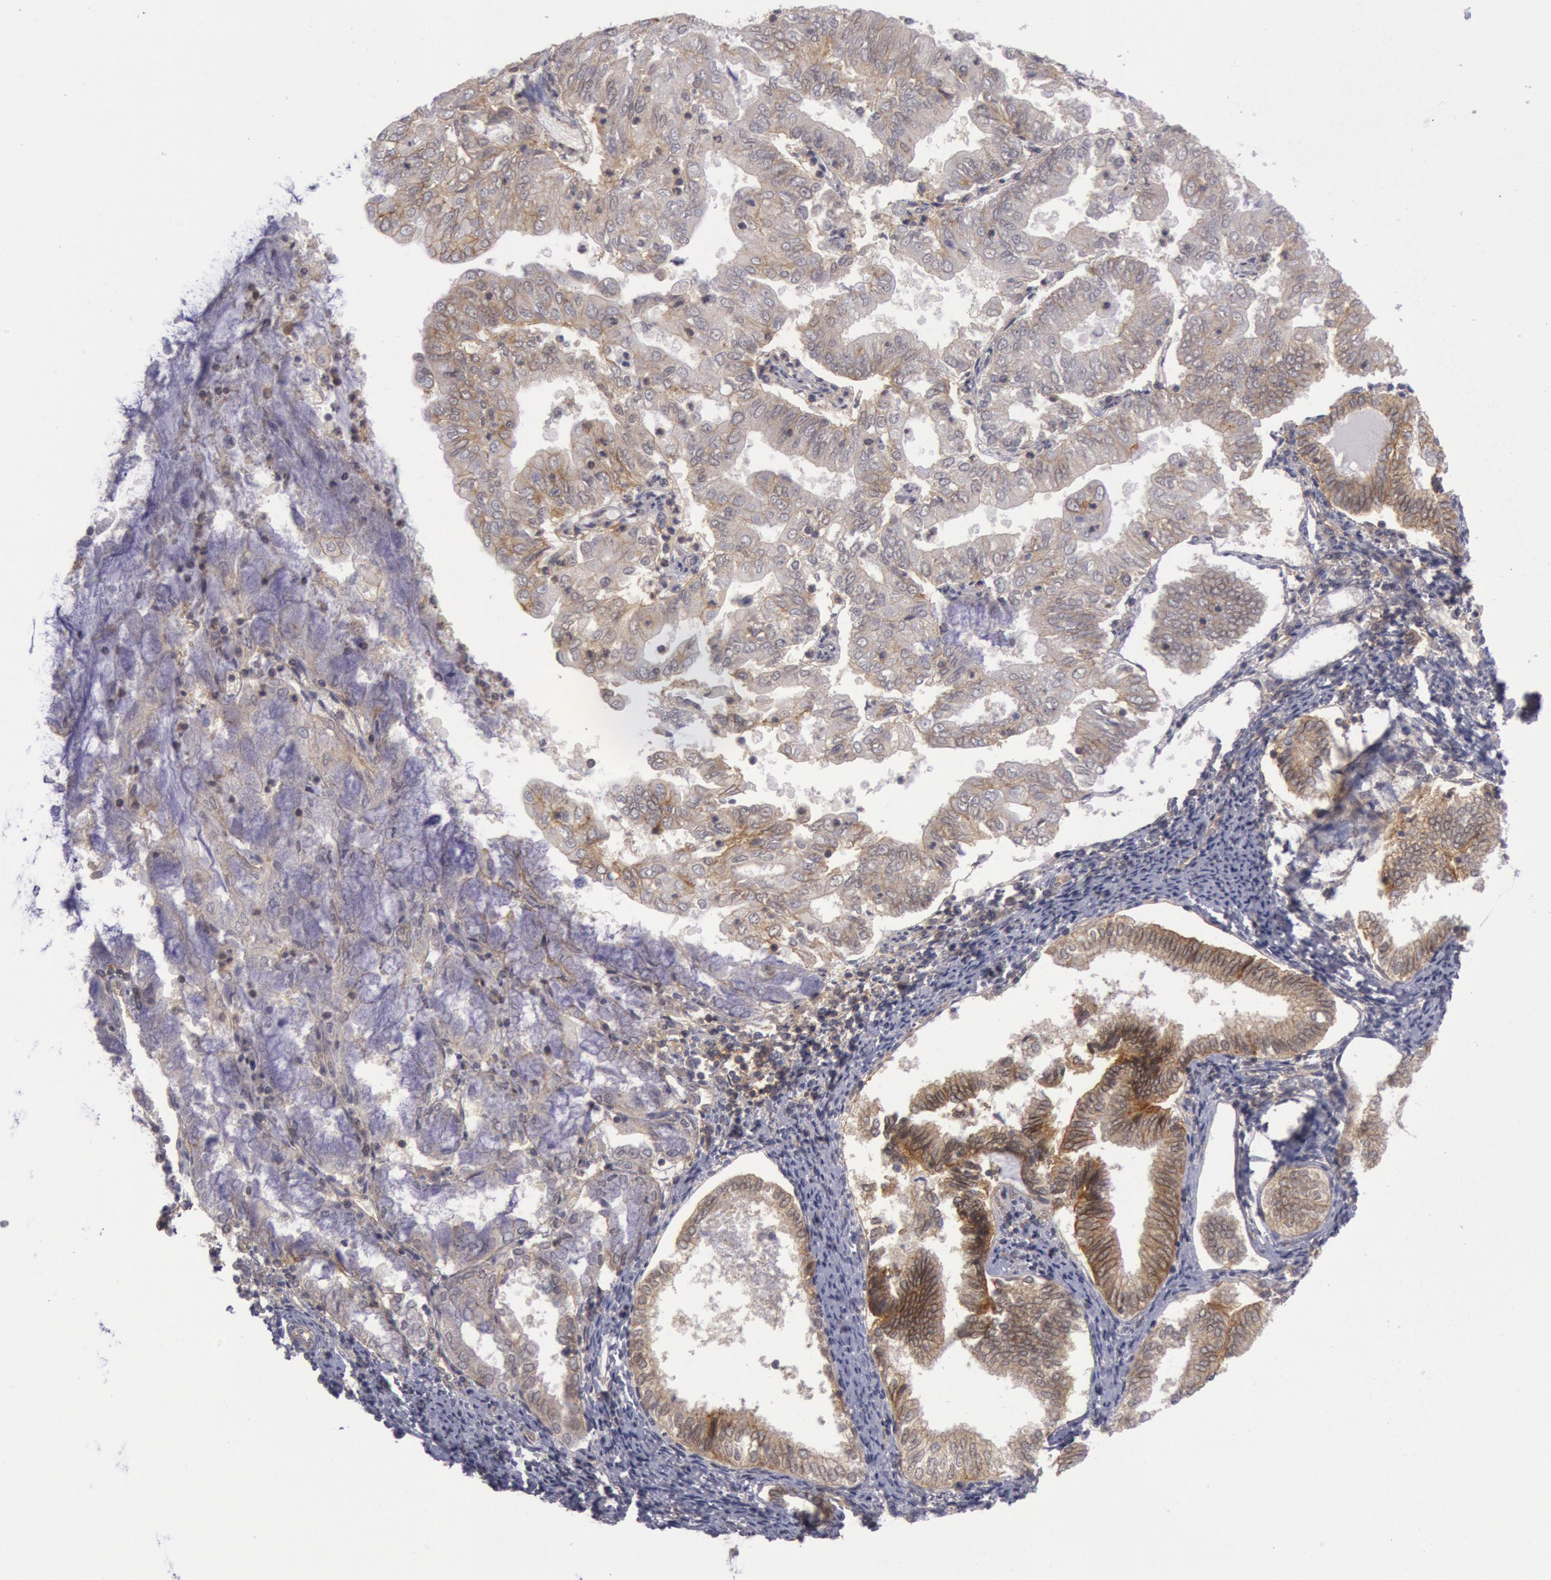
{"staining": {"intensity": "weak", "quantity": "25%-75%", "location": "cytoplasmic/membranous"}, "tissue": "endometrial cancer", "cell_type": "Tumor cells", "image_type": "cancer", "snomed": [{"axis": "morphology", "description": "Adenocarcinoma, NOS"}, {"axis": "topography", "description": "Endometrium"}], "caption": "Endometrial cancer (adenocarcinoma) tissue displays weak cytoplasmic/membranous positivity in about 25%-75% of tumor cells Ihc stains the protein in brown and the nuclei are stained blue.", "gene": "STX4", "patient": {"sex": "female", "age": 79}}